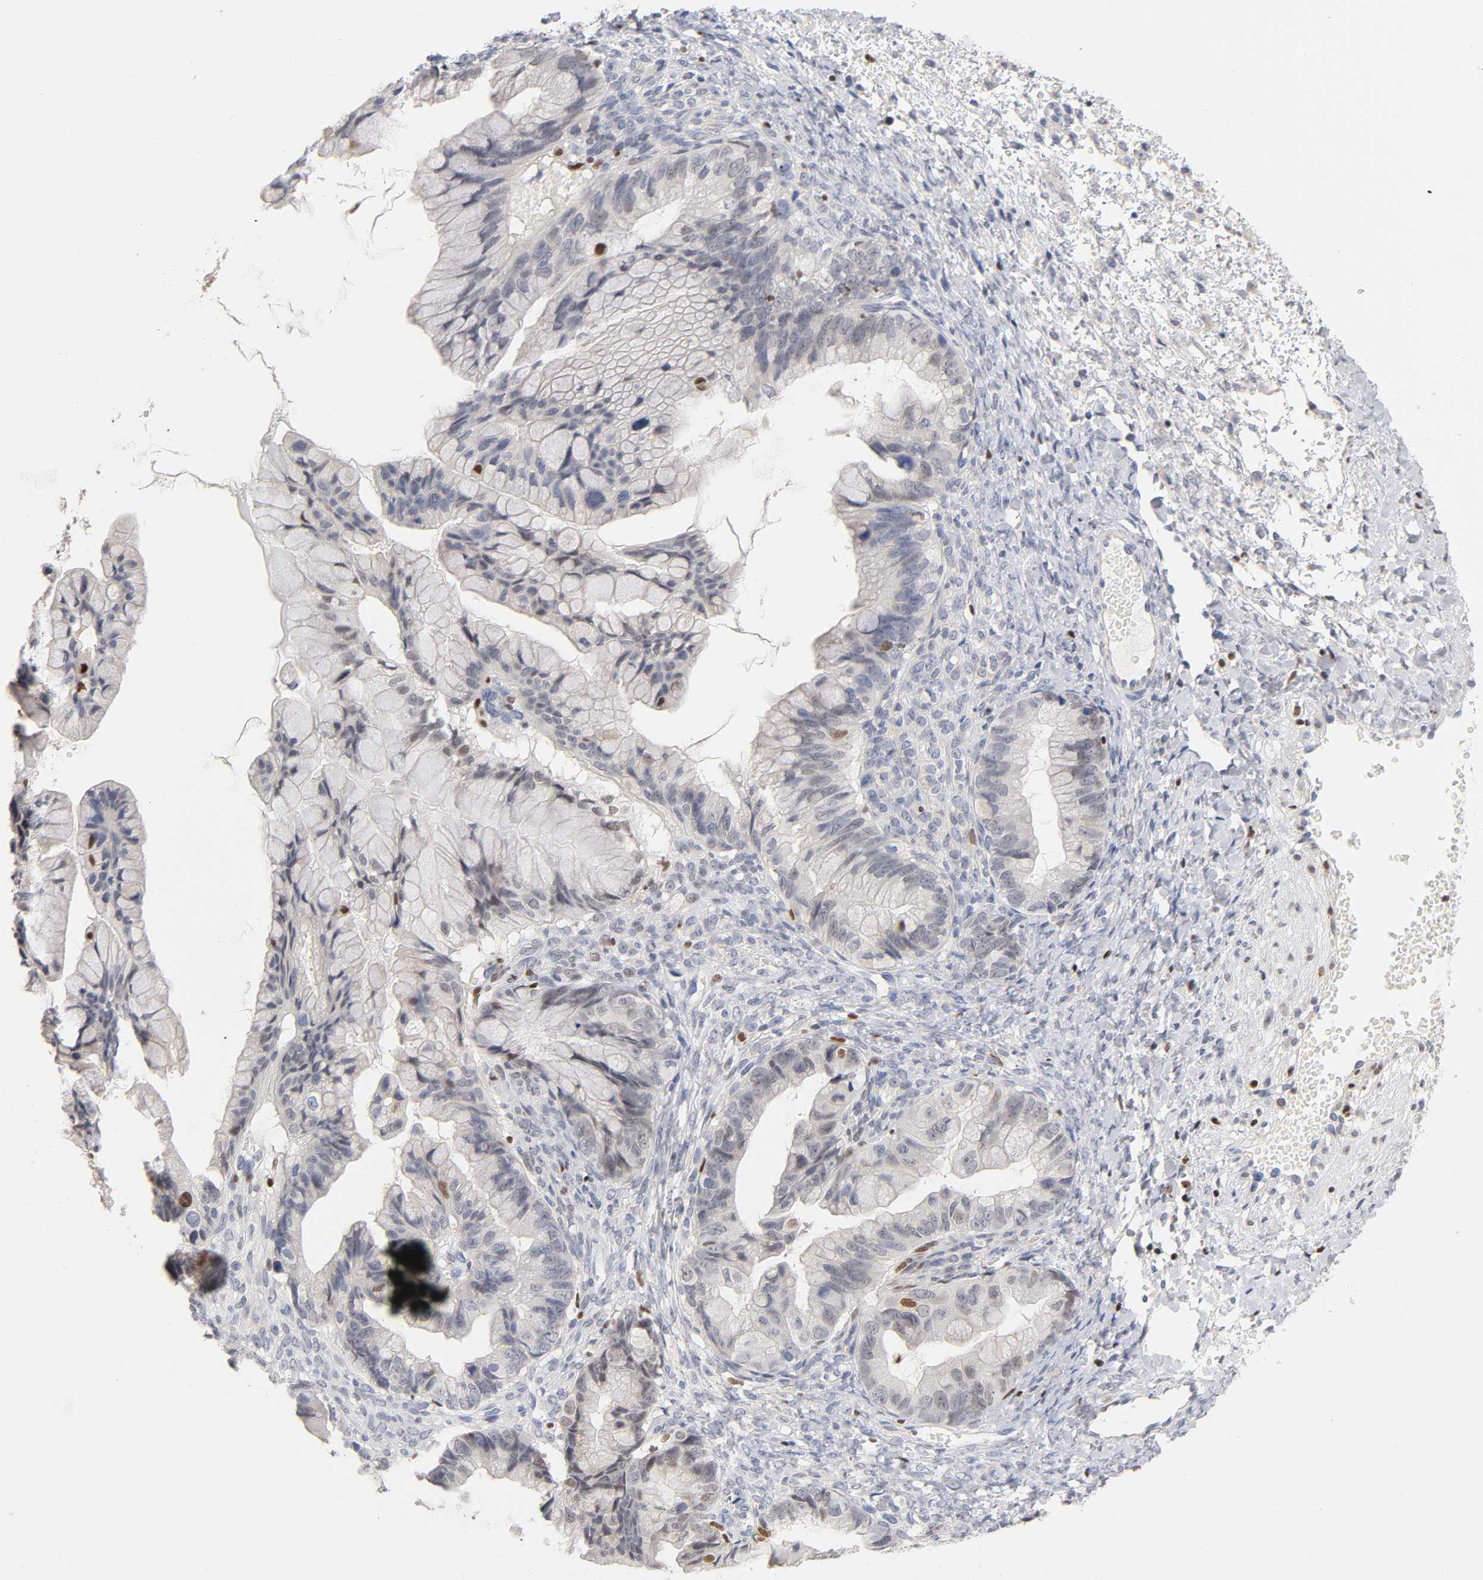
{"staining": {"intensity": "weak", "quantity": "<25%", "location": "nuclear"}, "tissue": "ovarian cancer", "cell_type": "Tumor cells", "image_type": "cancer", "snomed": [{"axis": "morphology", "description": "Cystadenocarcinoma, mucinous, NOS"}, {"axis": "topography", "description": "Ovary"}], "caption": "Image shows no significant protein expression in tumor cells of ovarian cancer (mucinous cystadenocarcinoma).", "gene": "RUNX1", "patient": {"sex": "female", "age": 36}}